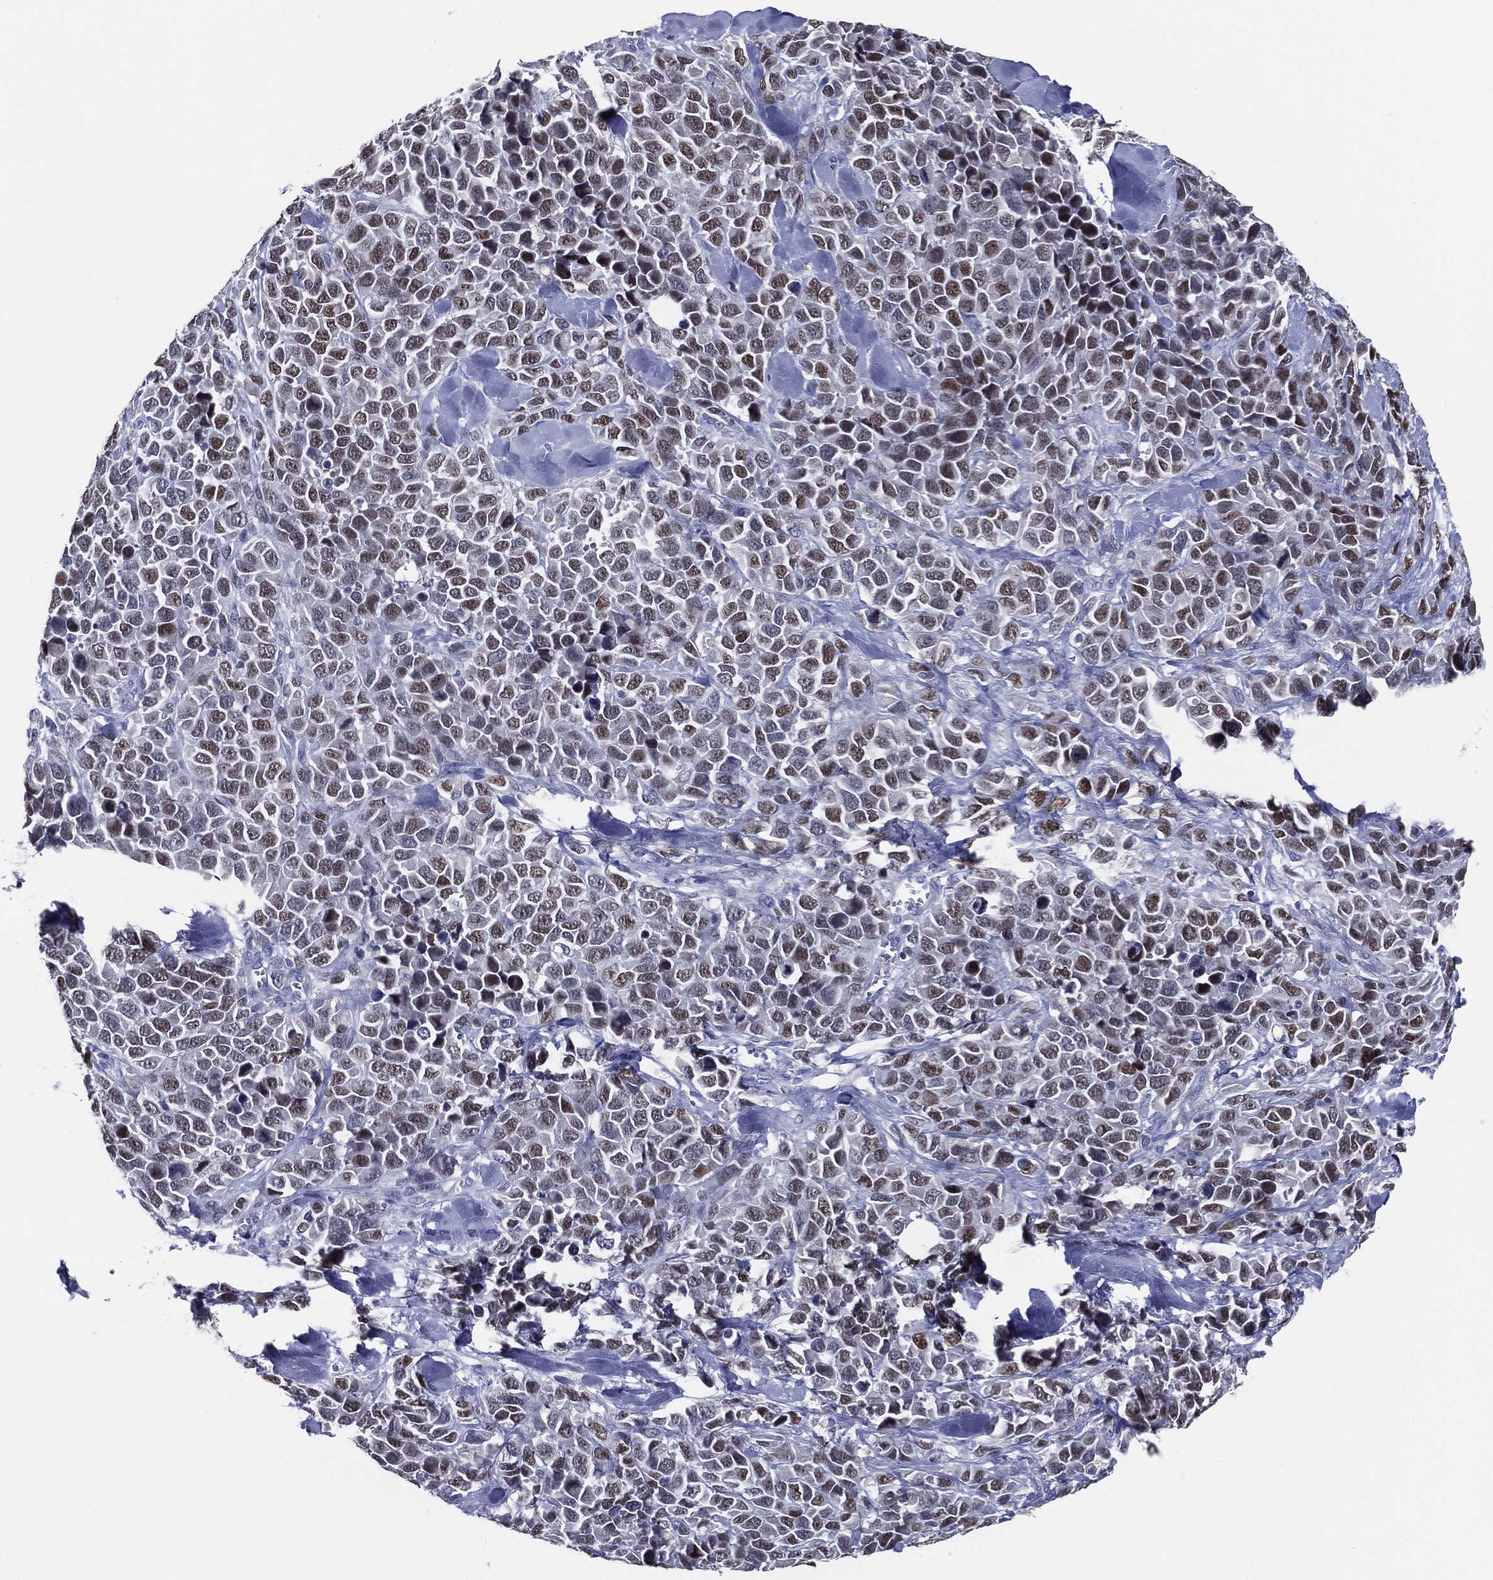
{"staining": {"intensity": "moderate", "quantity": "25%-75%", "location": "nuclear"}, "tissue": "melanoma", "cell_type": "Tumor cells", "image_type": "cancer", "snomed": [{"axis": "morphology", "description": "Malignant melanoma, Metastatic site"}, {"axis": "topography", "description": "Skin"}], "caption": "Malignant melanoma (metastatic site) was stained to show a protein in brown. There is medium levels of moderate nuclear positivity in approximately 25%-75% of tumor cells.", "gene": "TFAP2A", "patient": {"sex": "male", "age": 84}}